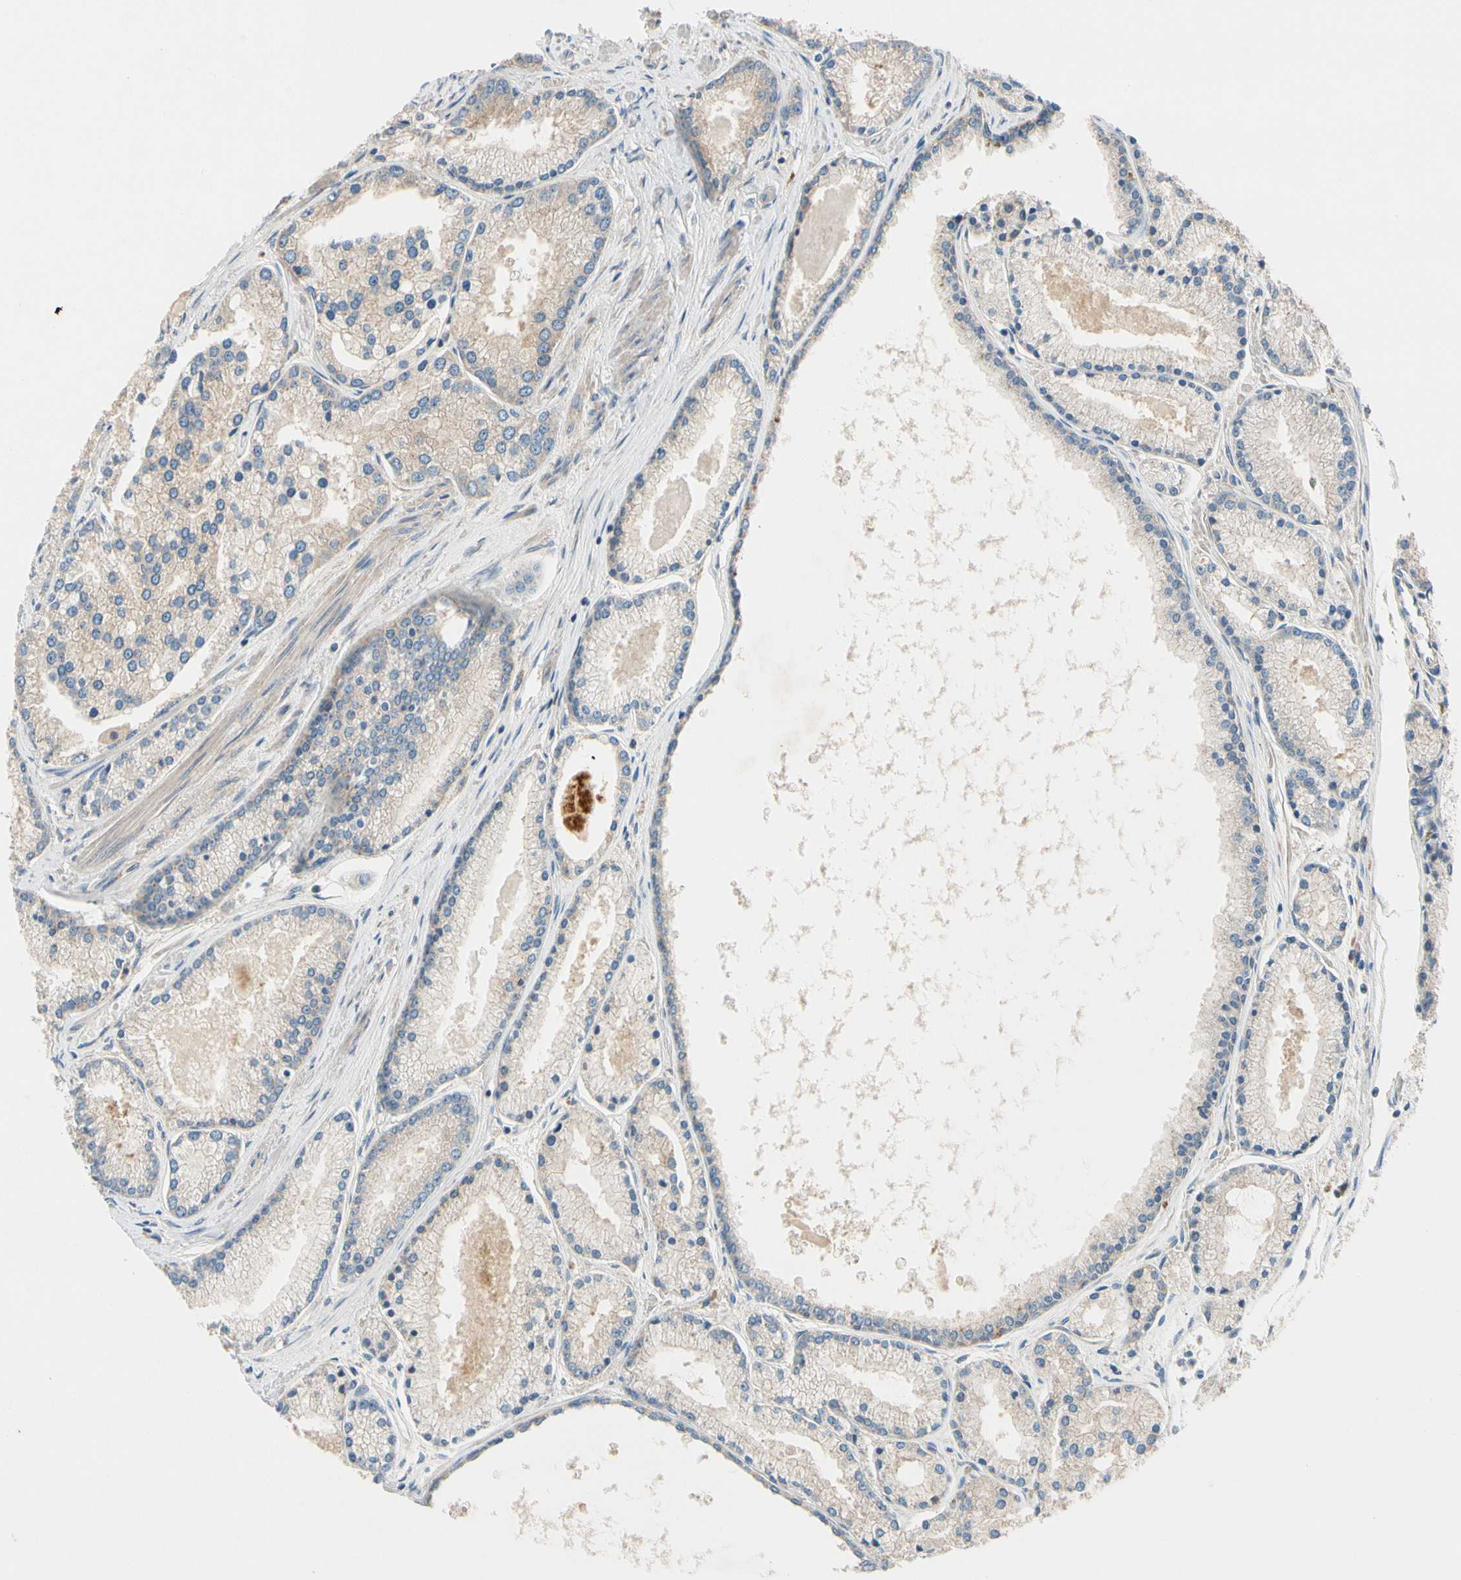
{"staining": {"intensity": "negative", "quantity": "none", "location": "none"}, "tissue": "prostate cancer", "cell_type": "Tumor cells", "image_type": "cancer", "snomed": [{"axis": "morphology", "description": "Adenocarcinoma, High grade"}, {"axis": "topography", "description": "Prostate"}], "caption": "Prostate adenocarcinoma (high-grade) was stained to show a protein in brown. There is no significant staining in tumor cells. (DAB immunohistochemistry (IHC) with hematoxylin counter stain).", "gene": "USP46", "patient": {"sex": "male", "age": 61}}